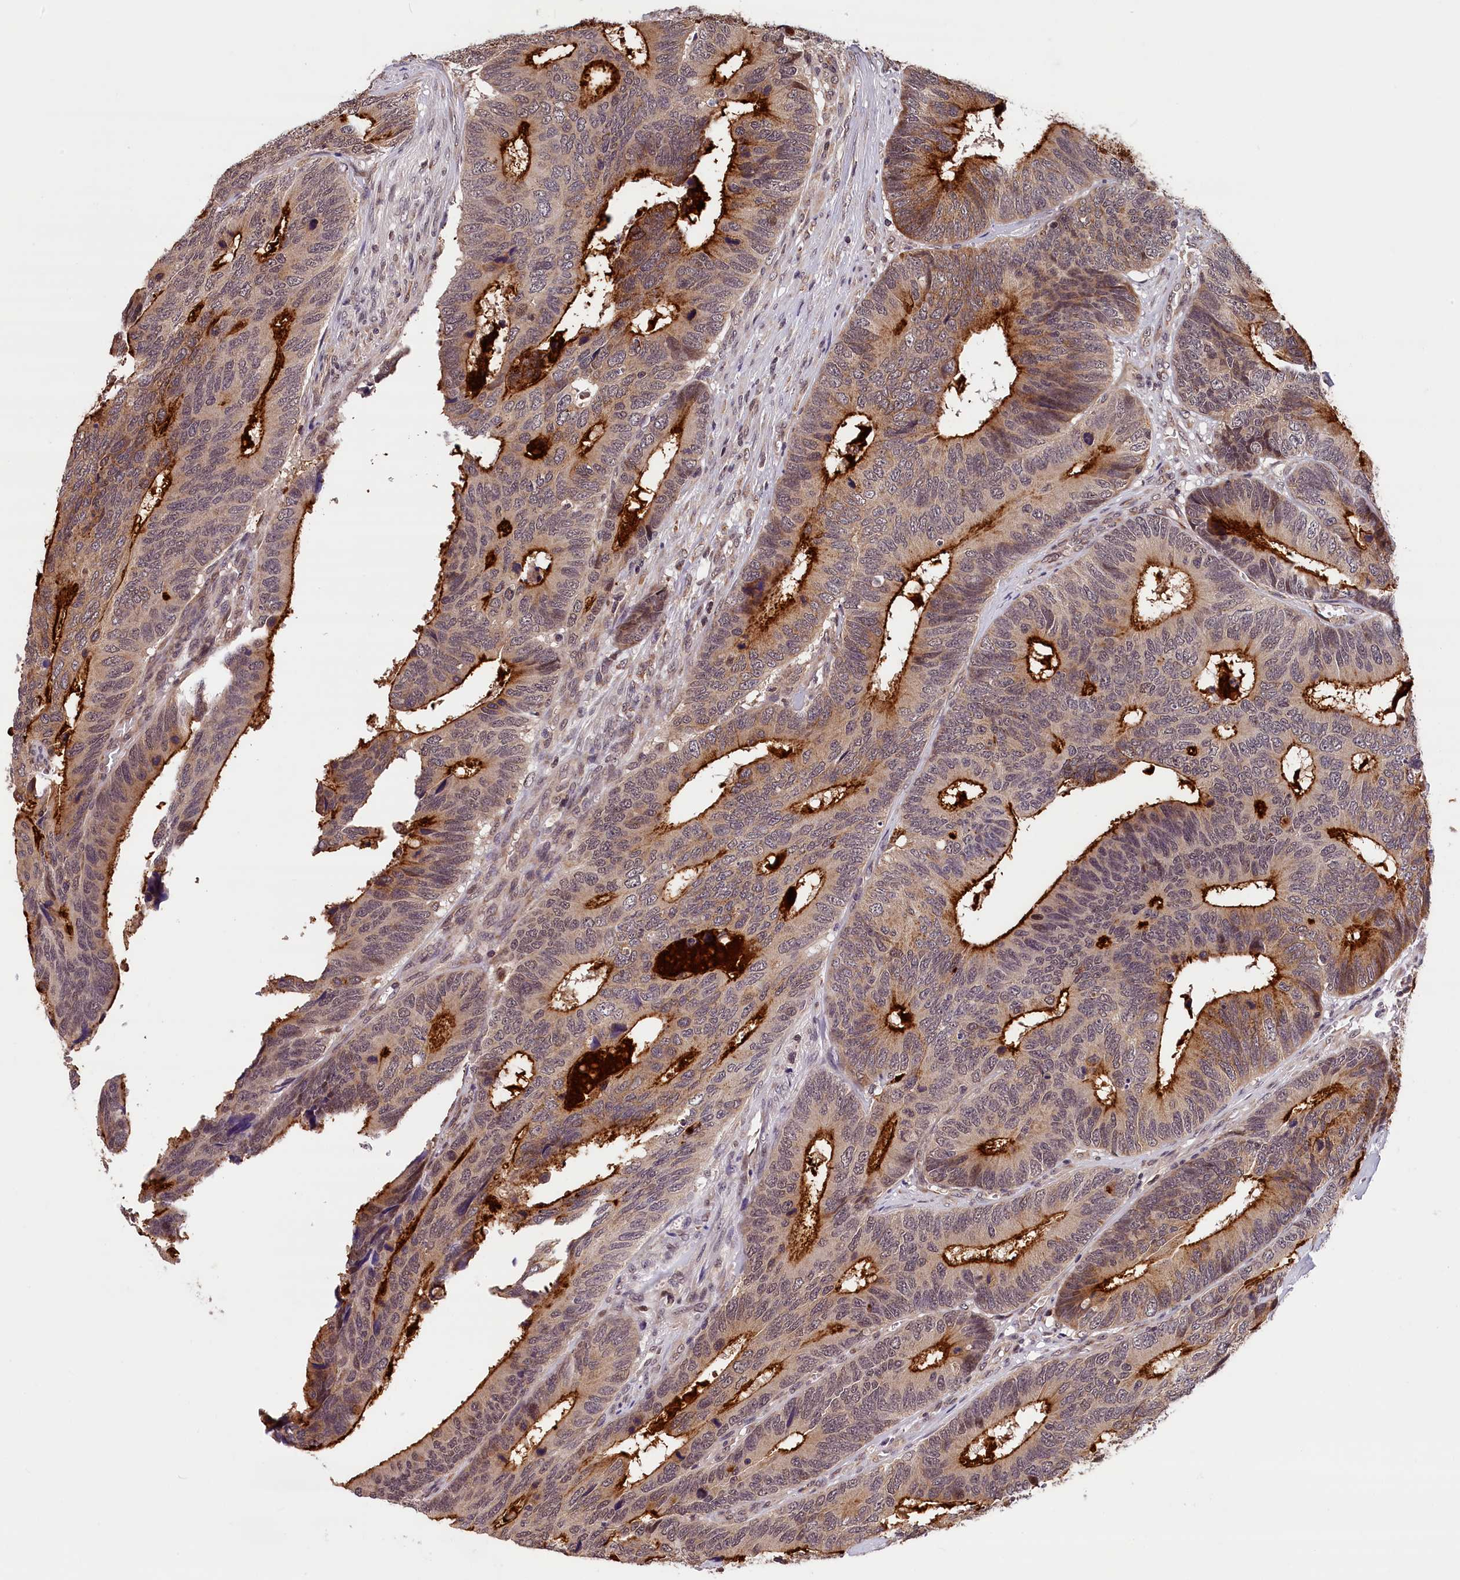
{"staining": {"intensity": "strong", "quantity": "25%-75%", "location": "cytoplasmic/membranous"}, "tissue": "colorectal cancer", "cell_type": "Tumor cells", "image_type": "cancer", "snomed": [{"axis": "morphology", "description": "Adenocarcinoma, NOS"}, {"axis": "topography", "description": "Colon"}], "caption": "Colorectal cancer (adenocarcinoma) stained with a protein marker reveals strong staining in tumor cells.", "gene": "KCNK6", "patient": {"sex": "male", "age": 87}}